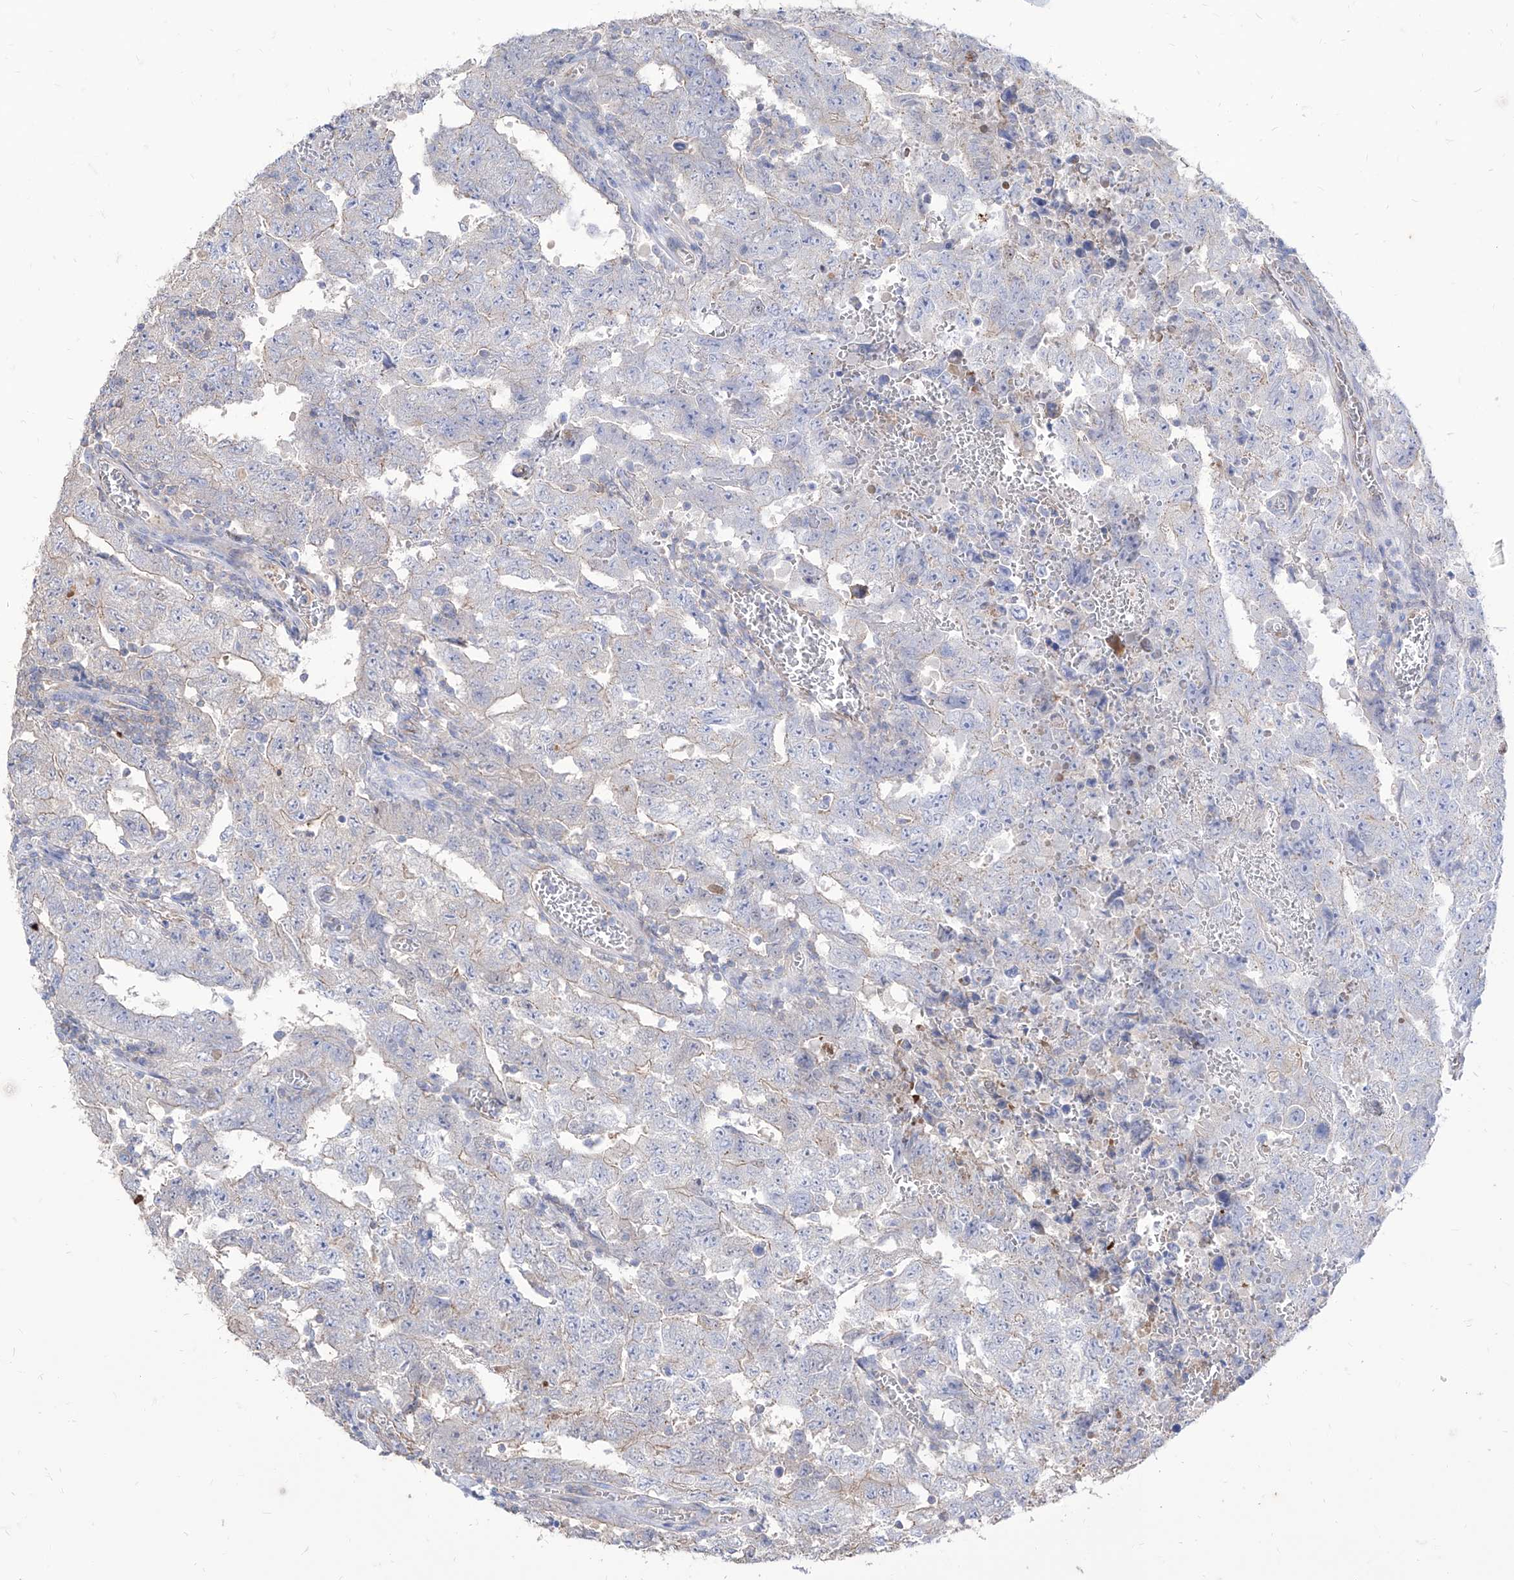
{"staining": {"intensity": "negative", "quantity": "none", "location": "none"}, "tissue": "testis cancer", "cell_type": "Tumor cells", "image_type": "cancer", "snomed": [{"axis": "morphology", "description": "Carcinoma, Embryonal, NOS"}, {"axis": "topography", "description": "Testis"}], "caption": "DAB immunohistochemical staining of embryonal carcinoma (testis) demonstrates no significant expression in tumor cells.", "gene": "C1orf74", "patient": {"sex": "male", "age": 26}}